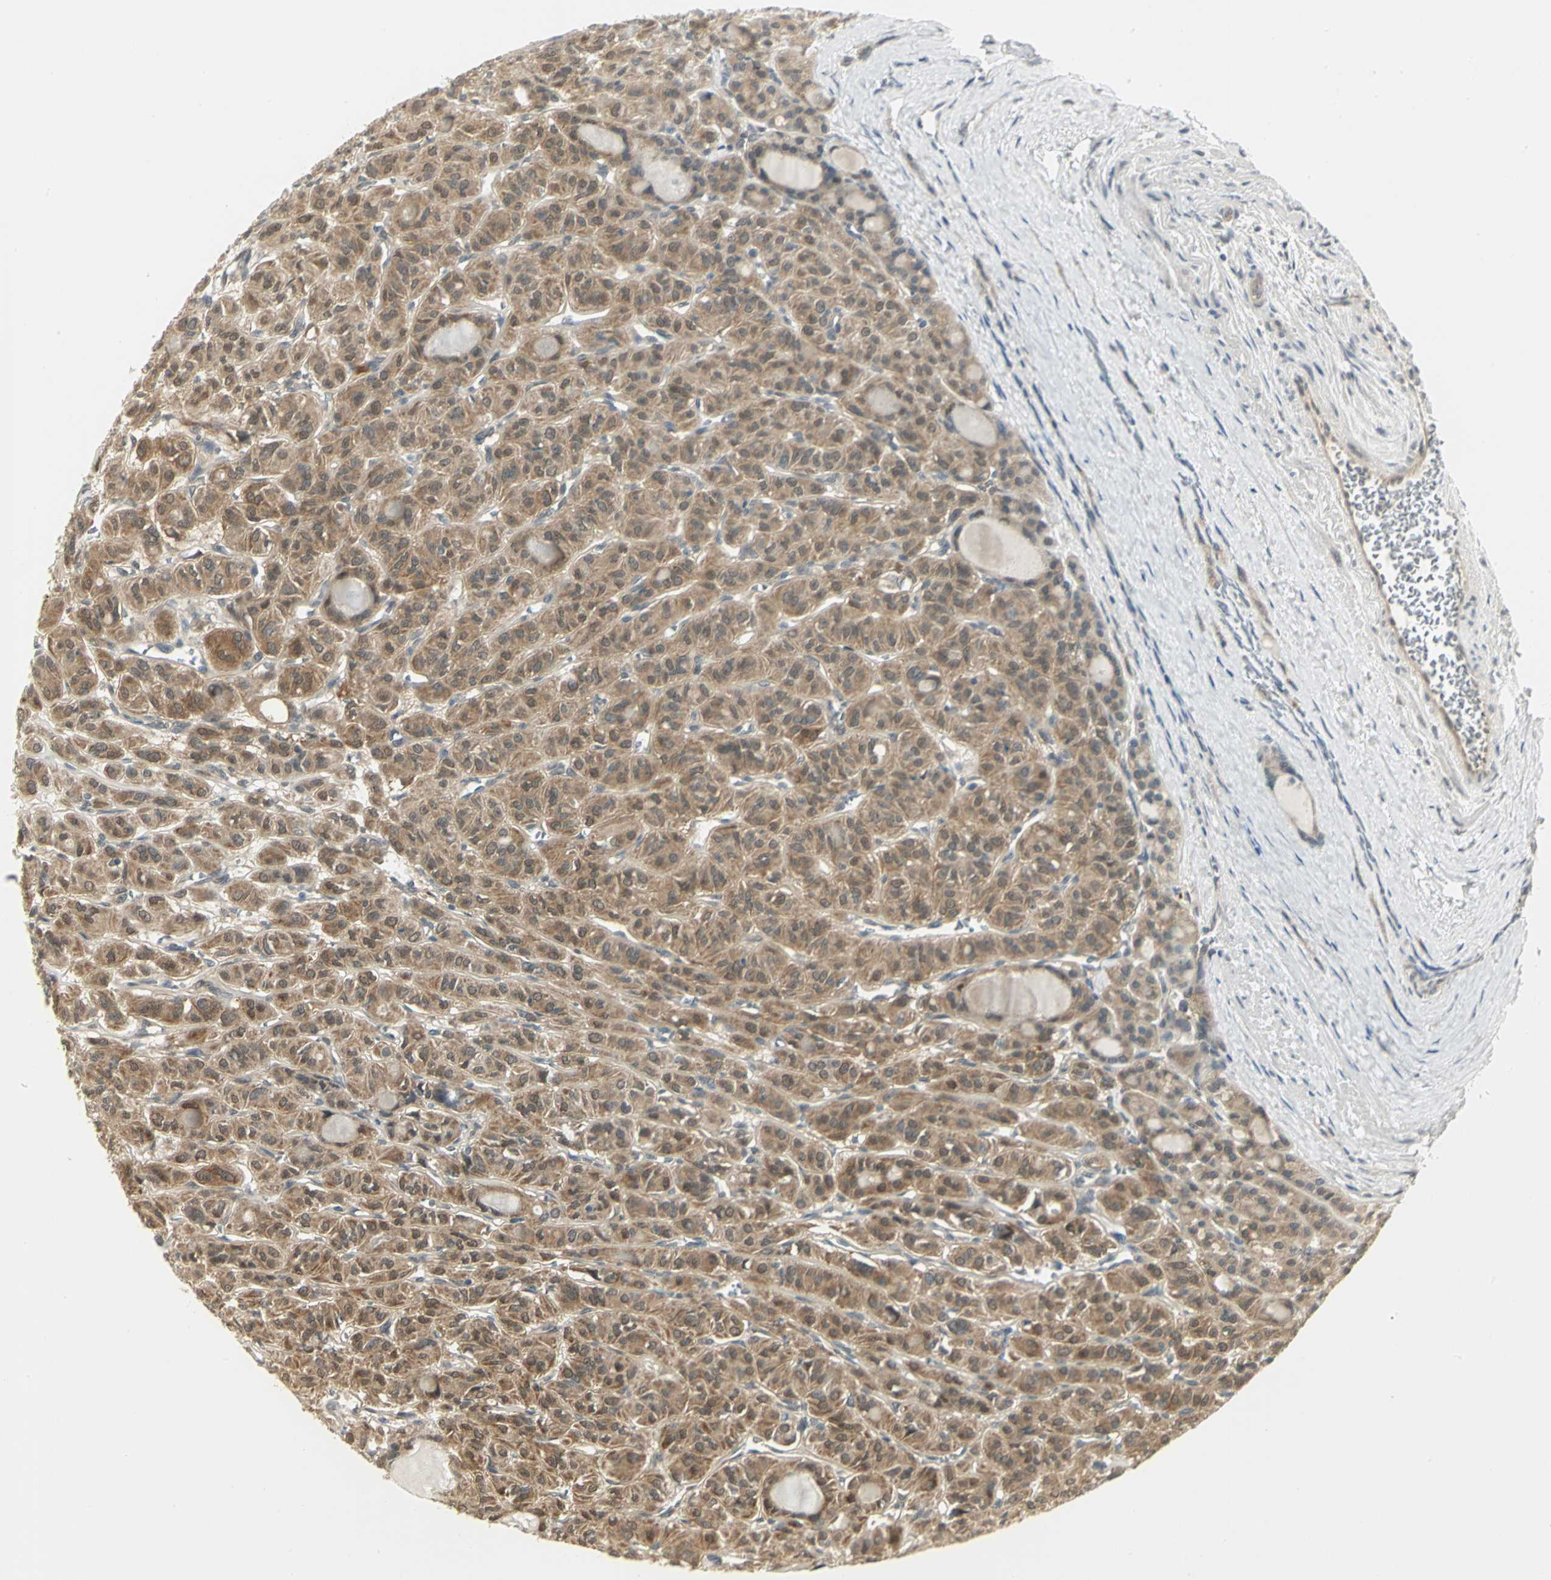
{"staining": {"intensity": "moderate", "quantity": ">75%", "location": "cytoplasmic/membranous,nuclear"}, "tissue": "thyroid cancer", "cell_type": "Tumor cells", "image_type": "cancer", "snomed": [{"axis": "morphology", "description": "Follicular adenoma carcinoma, NOS"}, {"axis": "topography", "description": "Thyroid gland"}], "caption": "Follicular adenoma carcinoma (thyroid) tissue reveals moderate cytoplasmic/membranous and nuclear positivity in approximately >75% of tumor cells", "gene": "PSMC4", "patient": {"sex": "female", "age": 71}}